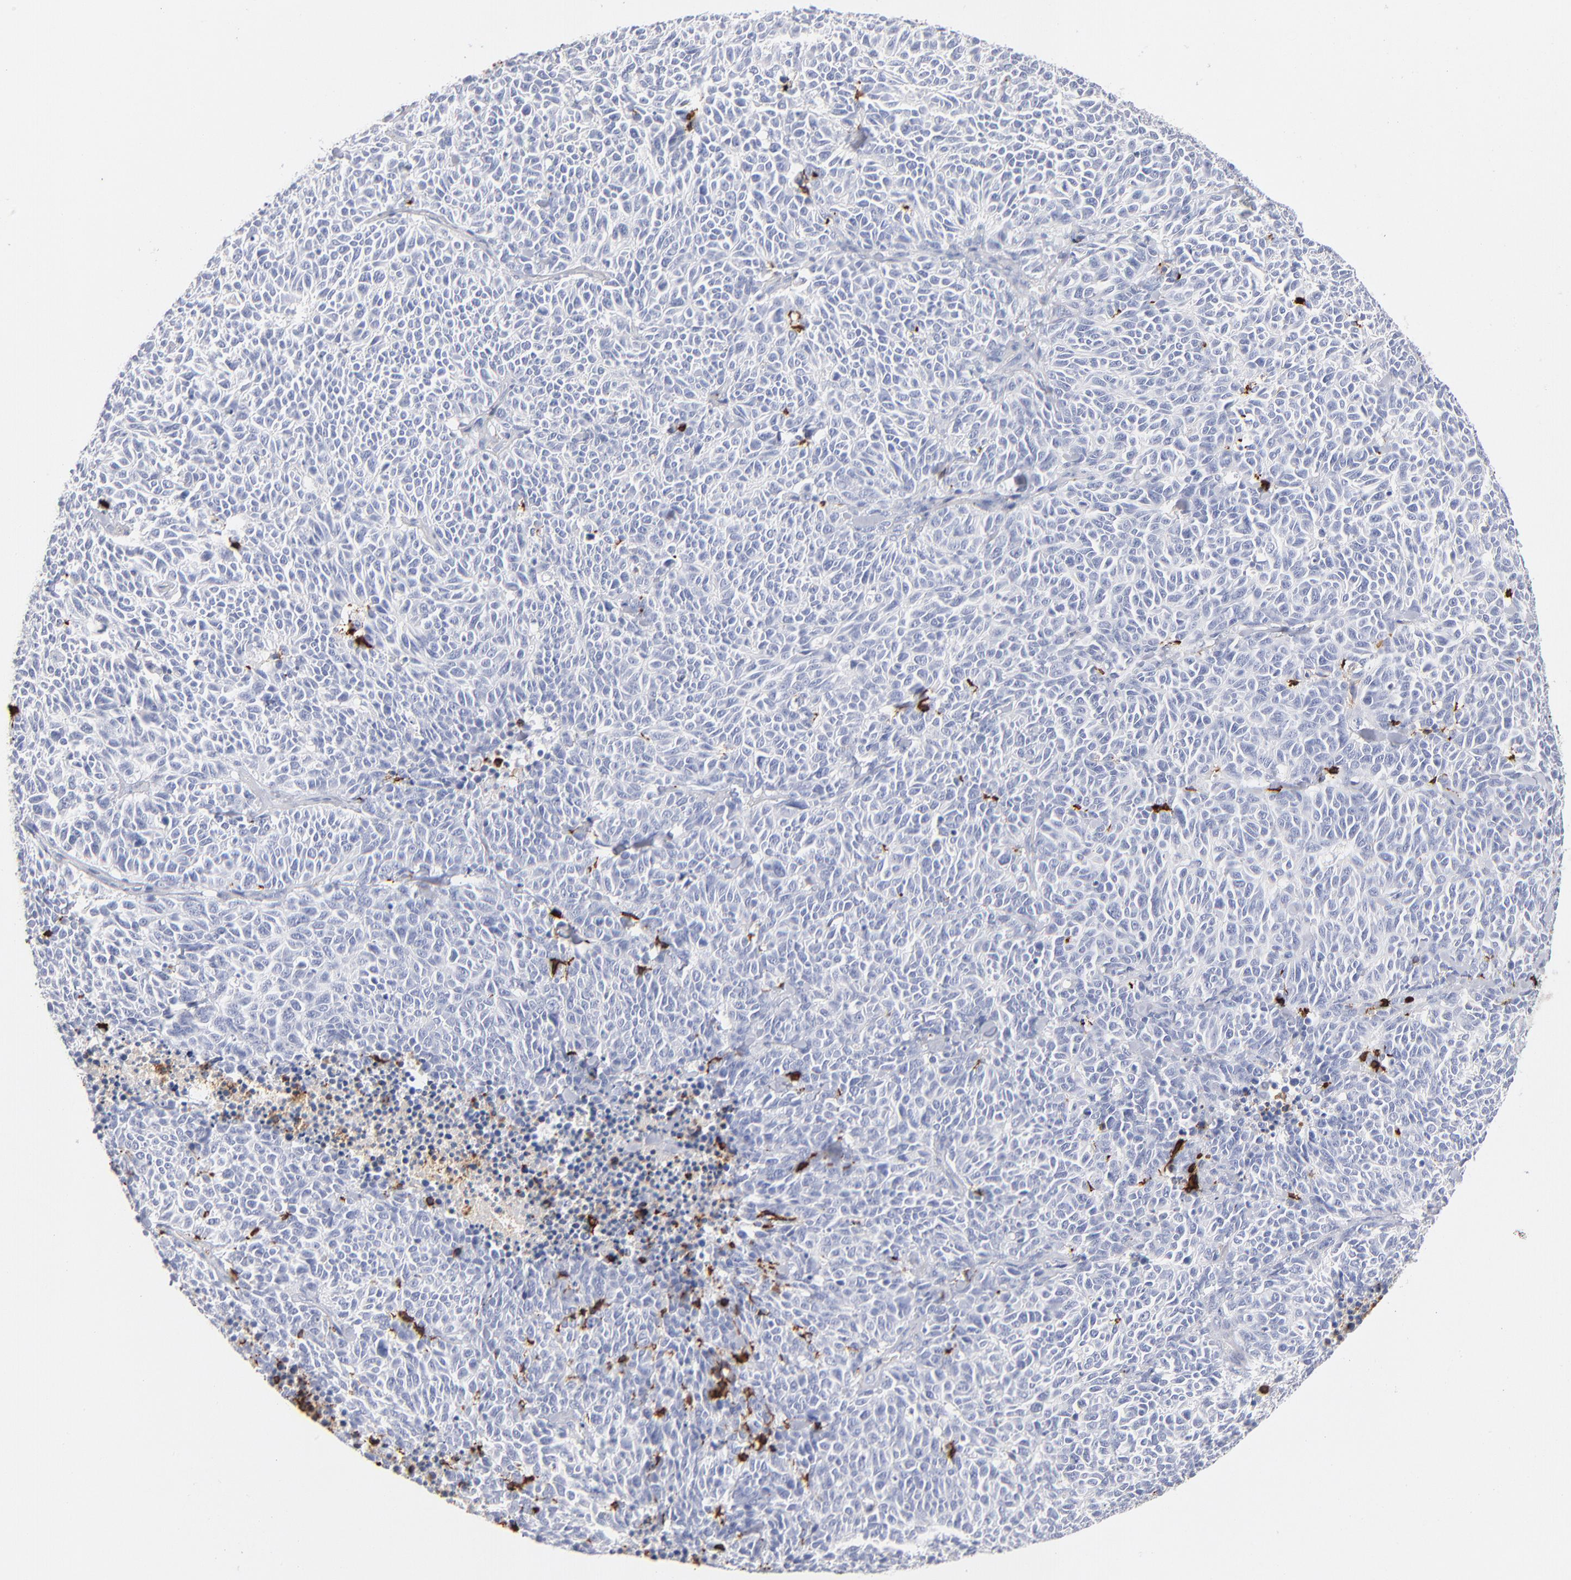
{"staining": {"intensity": "negative", "quantity": "none", "location": "none"}, "tissue": "lung cancer", "cell_type": "Tumor cells", "image_type": "cancer", "snomed": [{"axis": "morphology", "description": "Neoplasm, malignant, NOS"}, {"axis": "topography", "description": "Lung"}], "caption": "Immunohistochemistry of lung neoplasm (malignant) displays no staining in tumor cells.", "gene": "APOH", "patient": {"sex": "female", "age": 58}}